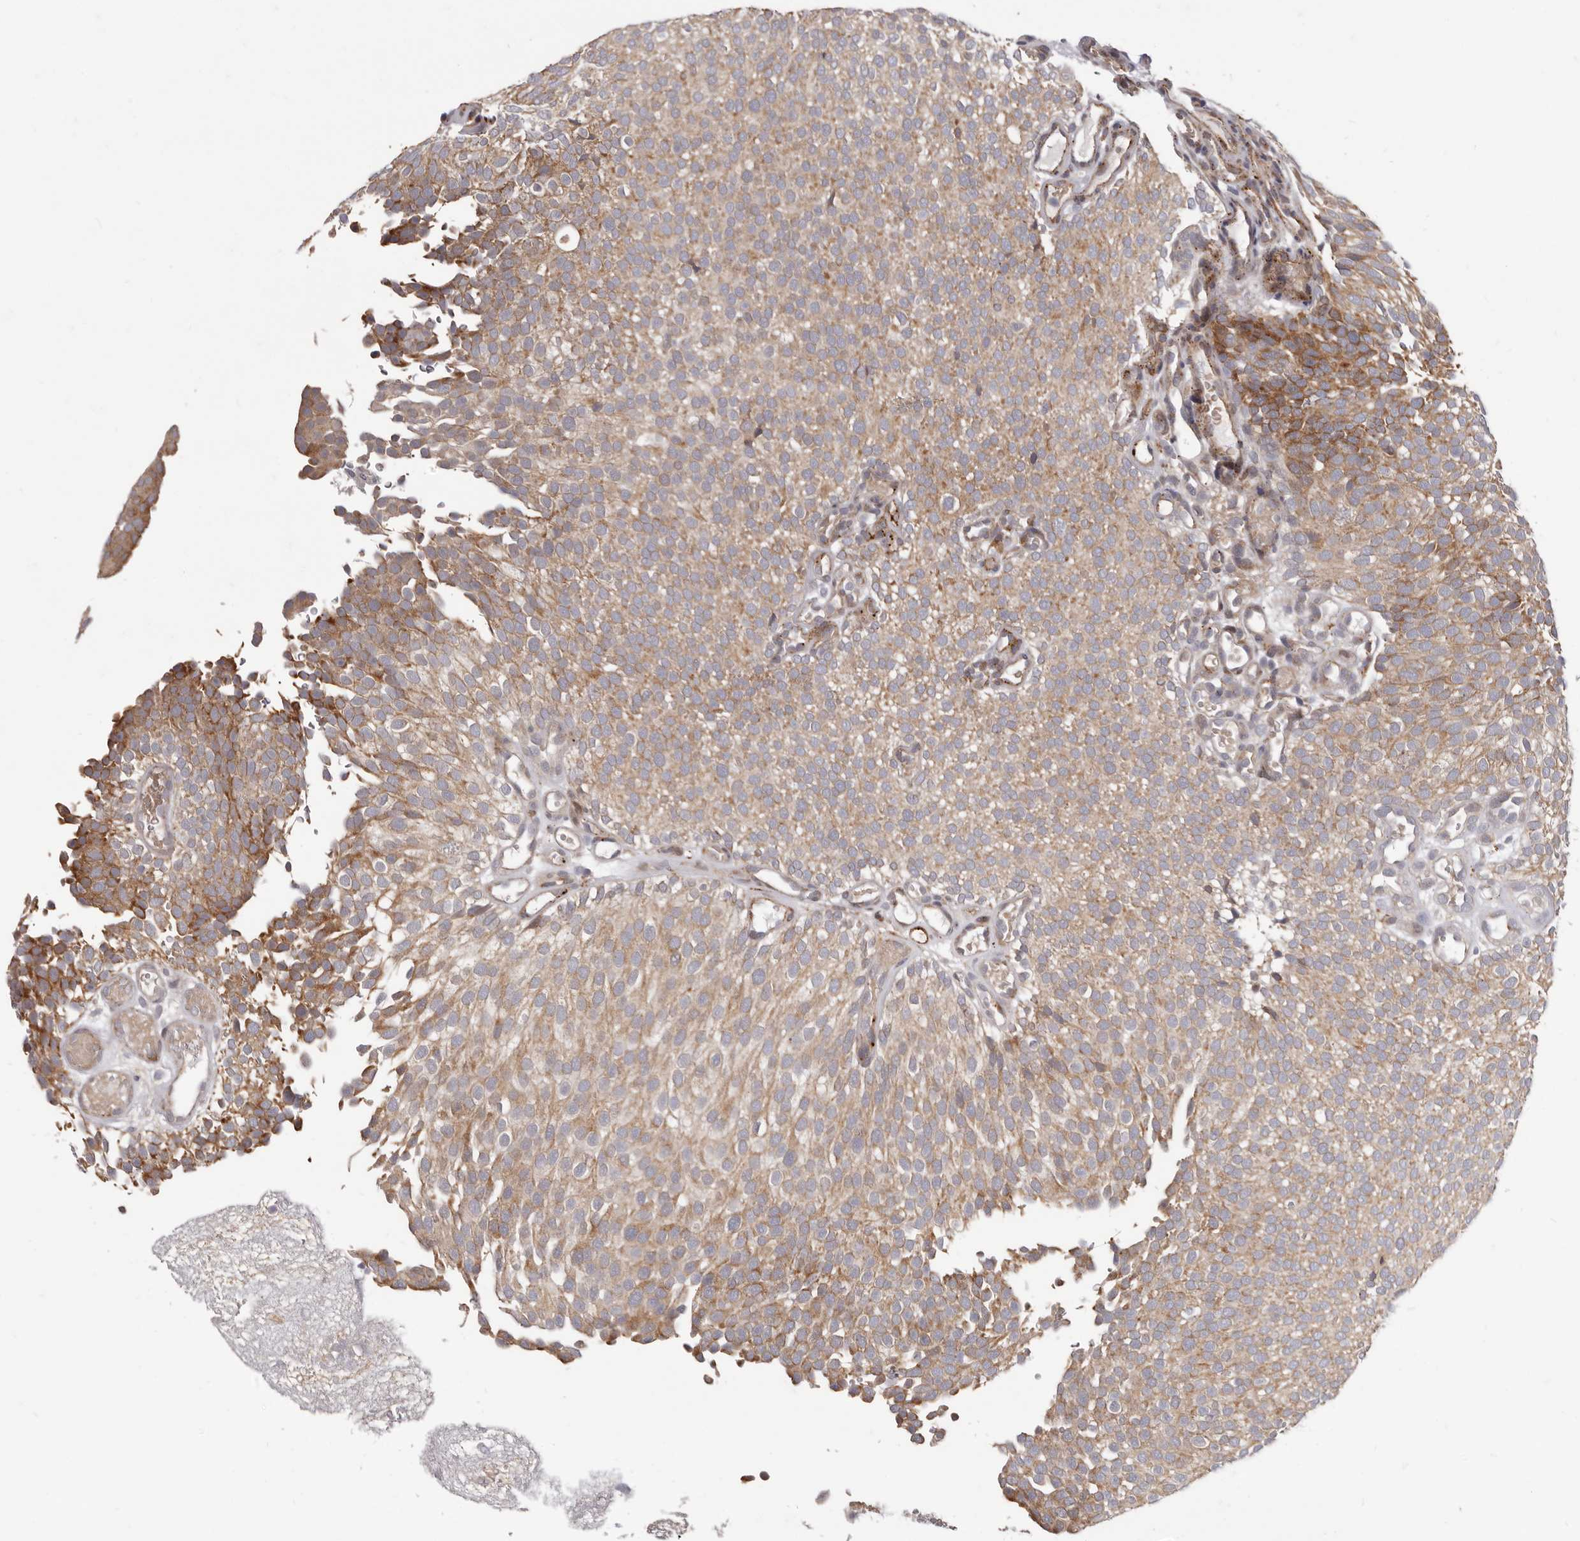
{"staining": {"intensity": "moderate", "quantity": ">75%", "location": "cytoplasmic/membranous"}, "tissue": "urothelial cancer", "cell_type": "Tumor cells", "image_type": "cancer", "snomed": [{"axis": "morphology", "description": "Urothelial carcinoma, Low grade"}, {"axis": "topography", "description": "Urinary bladder"}], "caption": "Immunohistochemical staining of urothelial cancer demonstrates medium levels of moderate cytoplasmic/membranous protein positivity in about >75% of tumor cells.", "gene": "TOR3A", "patient": {"sex": "male", "age": 78}}